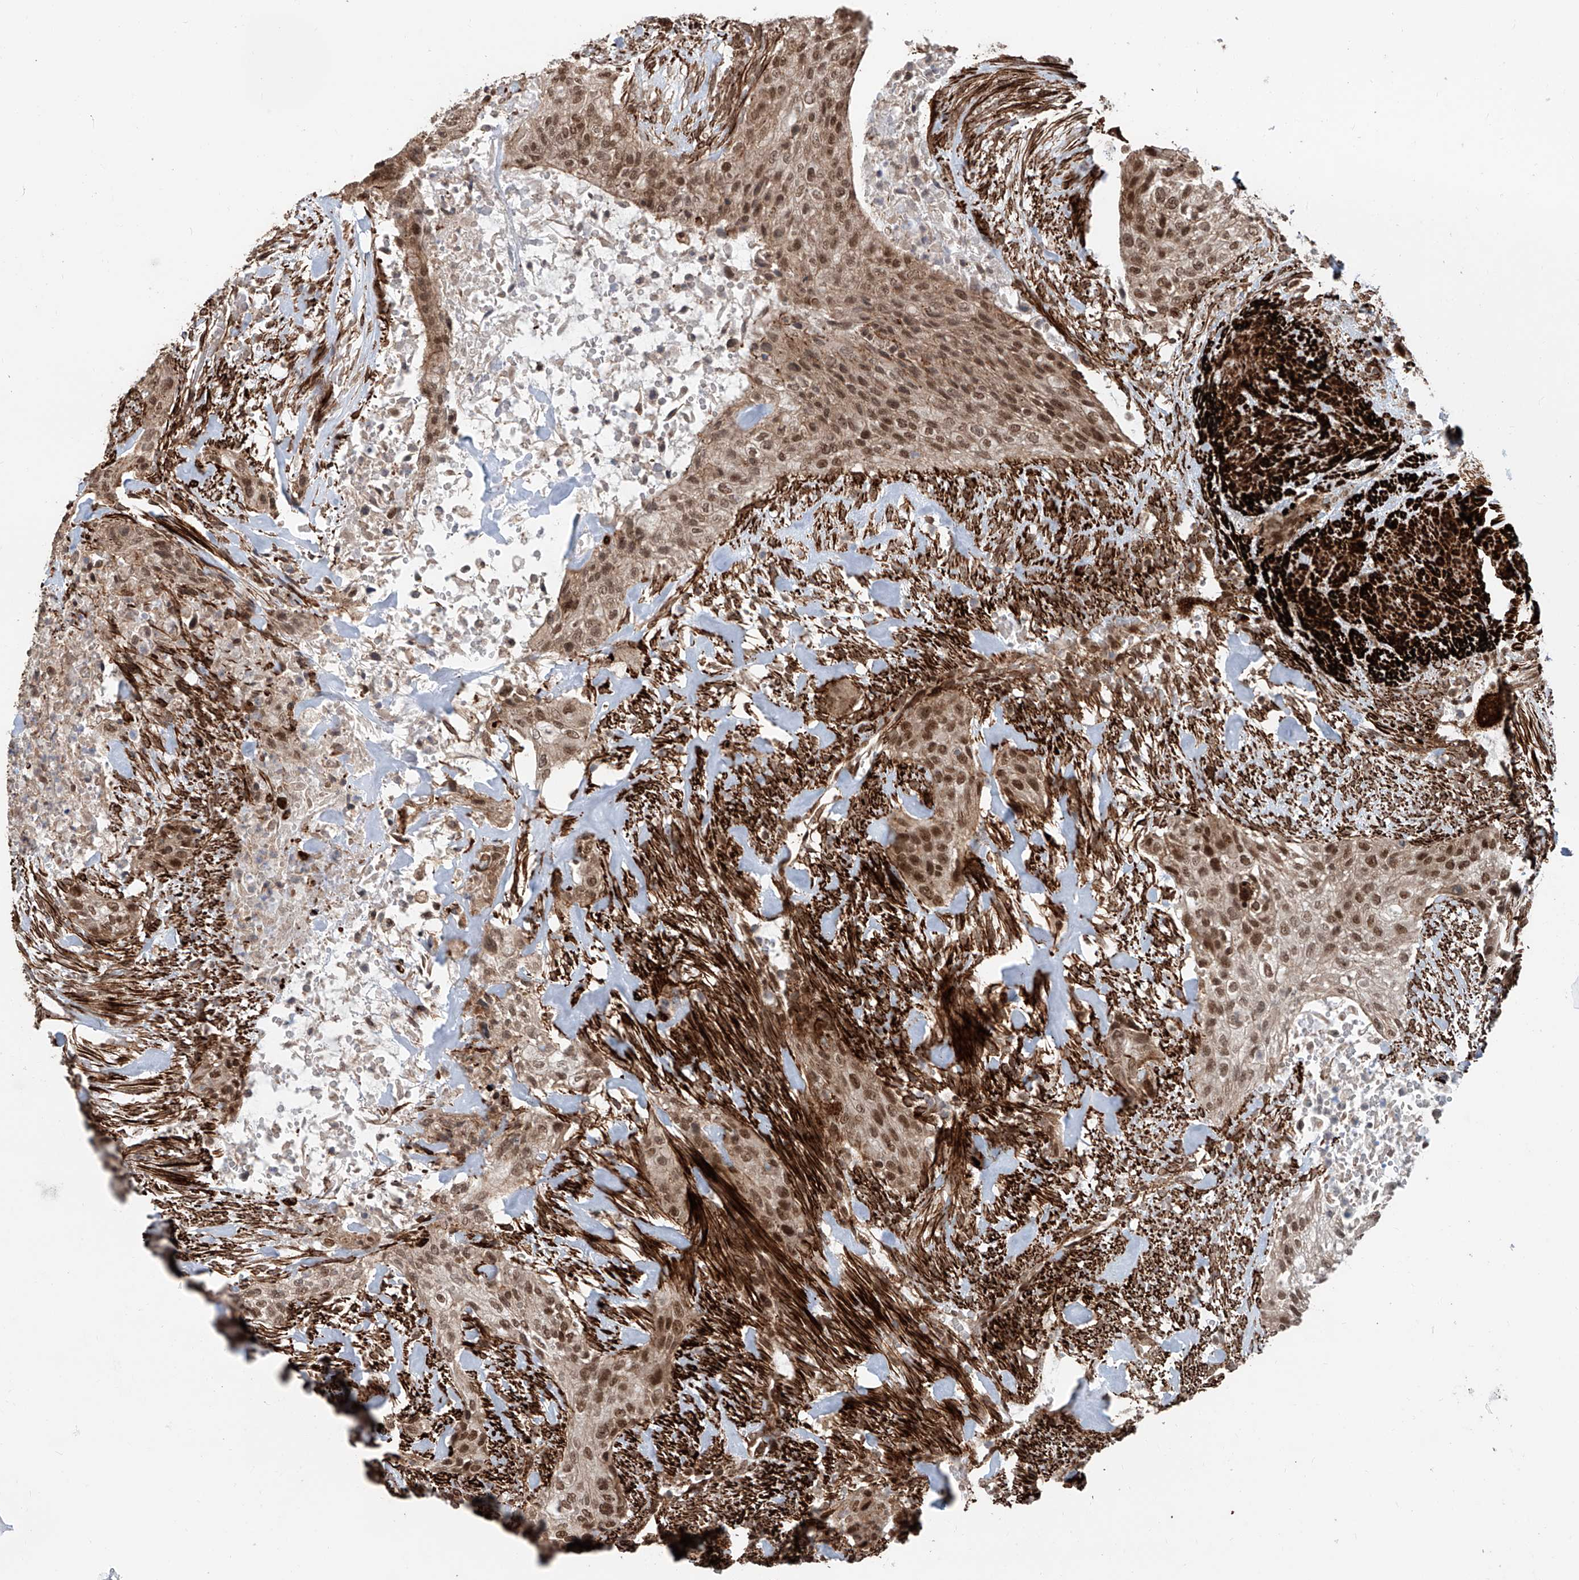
{"staining": {"intensity": "moderate", "quantity": ">75%", "location": "cytoplasmic/membranous,nuclear"}, "tissue": "urothelial cancer", "cell_type": "Tumor cells", "image_type": "cancer", "snomed": [{"axis": "morphology", "description": "Urothelial carcinoma, High grade"}, {"axis": "topography", "description": "Urinary bladder"}], "caption": "A medium amount of moderate cytoplasmic/membranous and nuclear positivity is present in approximately >75% of tumor cells in urothelial cancer tissue.", "gene": "SDE2", "patient": {"sex": "male", "age": 35}}